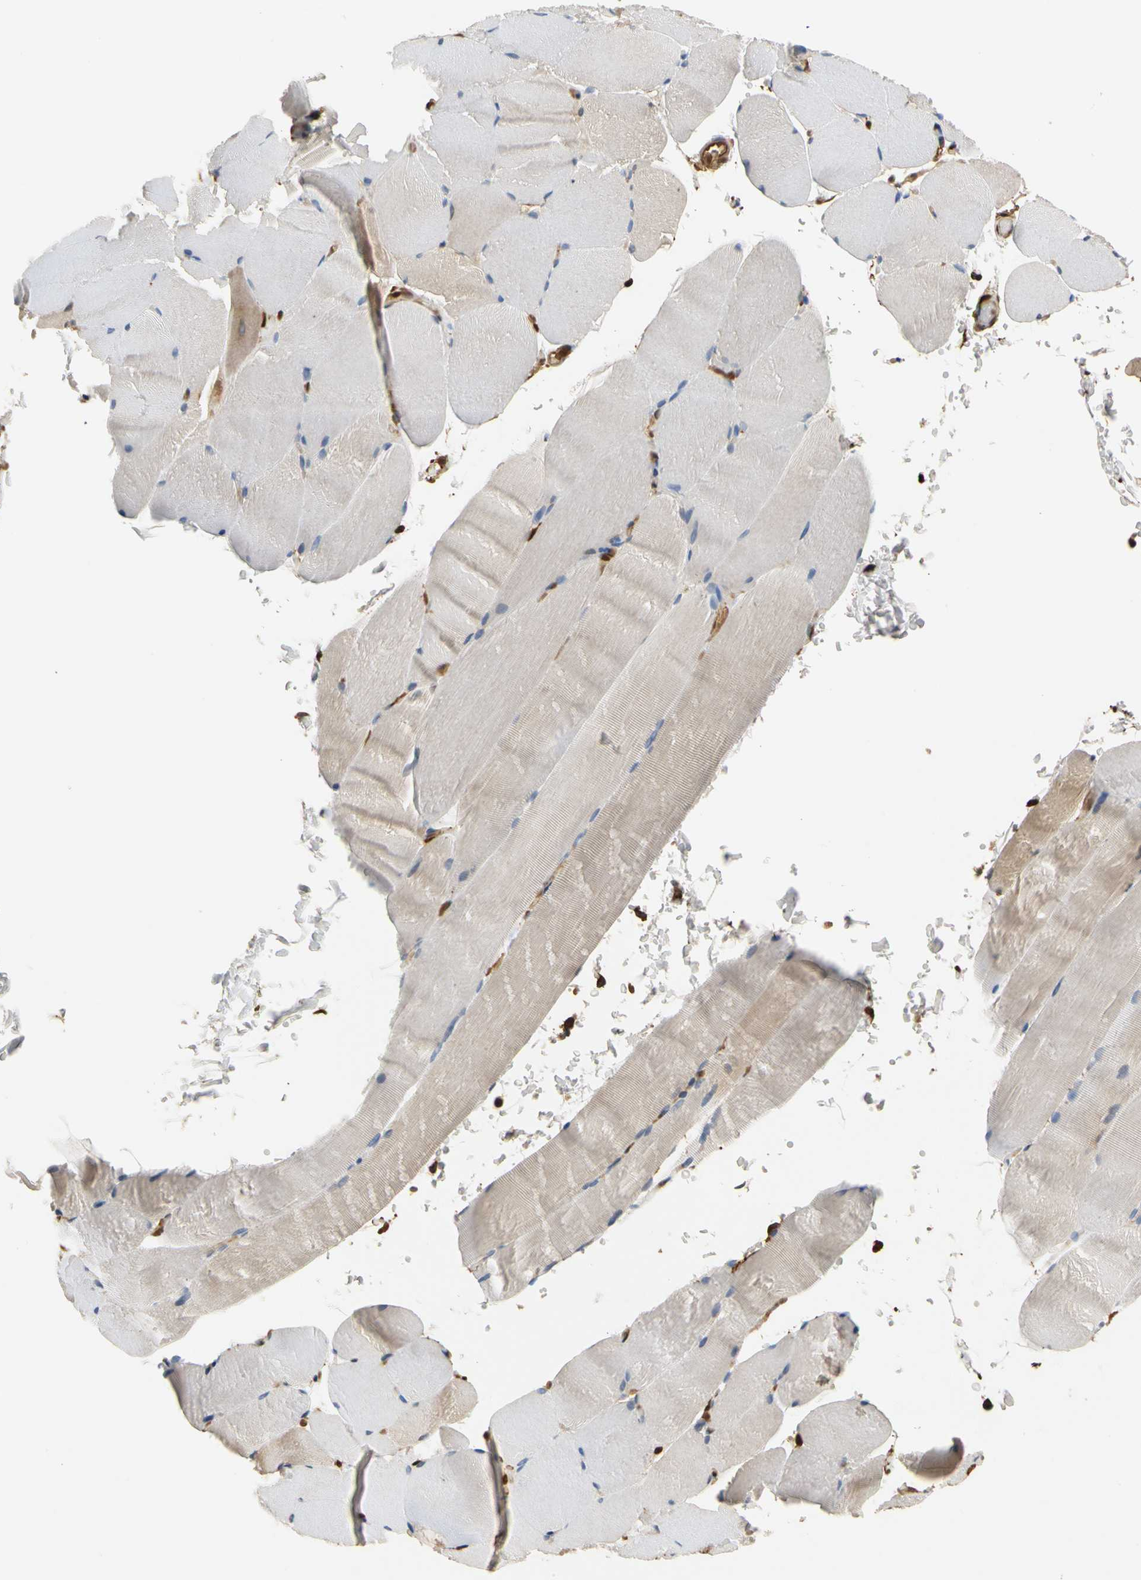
{"staining": {"intensity": "moderate", "quantity": "25%-75%", "location": "cytoplasmic/membranous,nuclear"}, "tissue": "skeletal muscle", "cell_type": "Myocytes", "image_type": "normal", "snomed": [{"axis": "morphology", "description": "Normal tissue, NOS"}, {"axis": "topography", "description": "Skeletal muscle"}, {"axis": "topography", "description": "Parathyroid gland"}], "caption": "A micrograph of skeletal muscle stained for a protein displays moderate cytoplasmic/membranous,nuclear brown staining in myocytes. Nuclei are stained in blue.", "gene": "S100A6", "patient": {"sex": "female", "age": 37}}